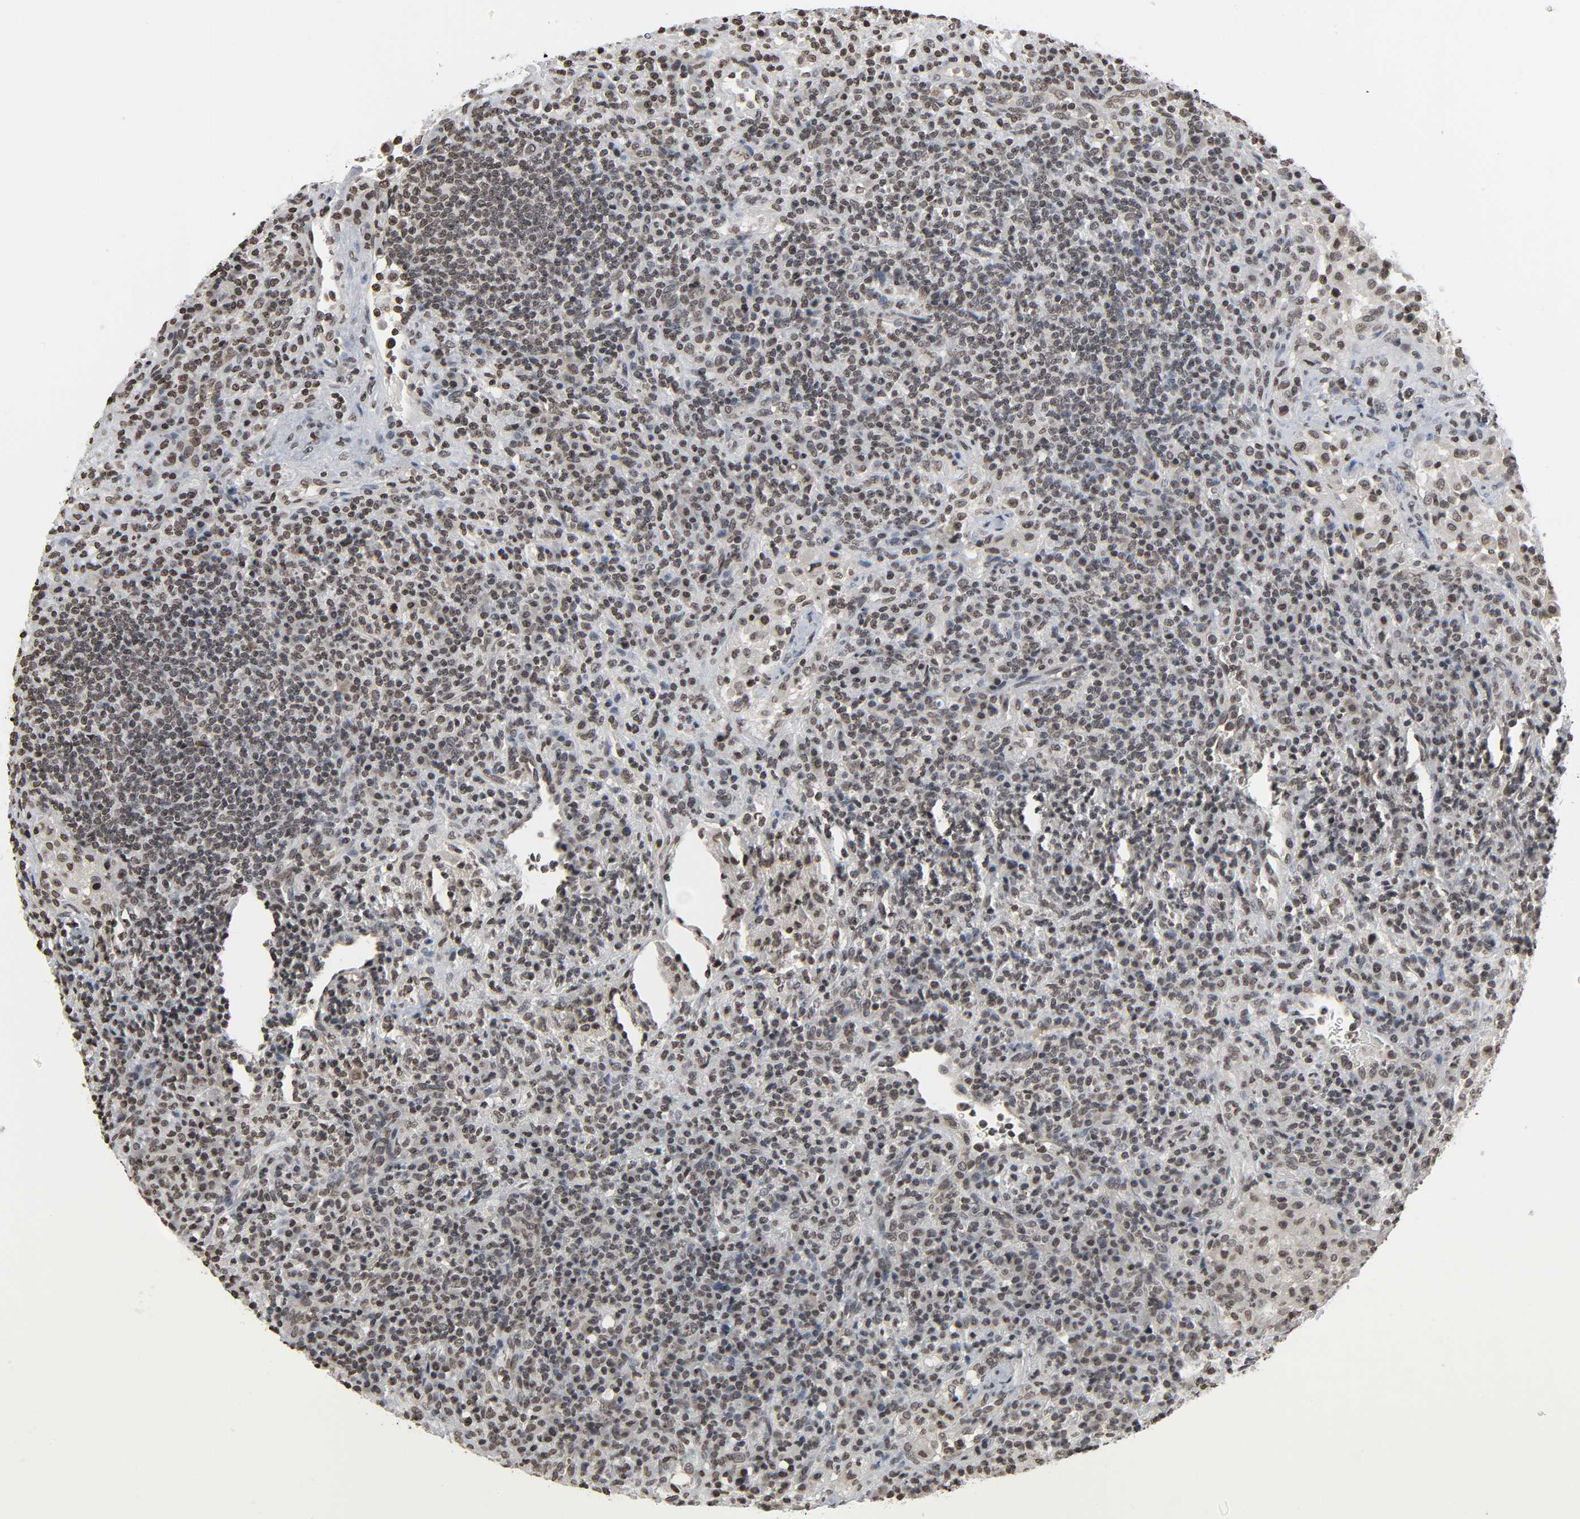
{"staining": {"intensity": "weak", "quantity": ">75%", "location": "nuclear"}, "tissue": "lymphoma", "cell_type": "Tumor cells", "image_type": "cancer", "snomed": [{"axis": "morphology", "description": "Hodgkin's disease, NOS"}, {"axis": "topography", "description": "Lymph node"}], "caption": "This photomicrograph shows immunohistochemistry (IHC) staining of Hodgkin's disease, with low weak nuclear positivity in approximately >75% of tumor cells.", "gene": "ELAVL1", "patient": {"sex": "male", "age": 65}}